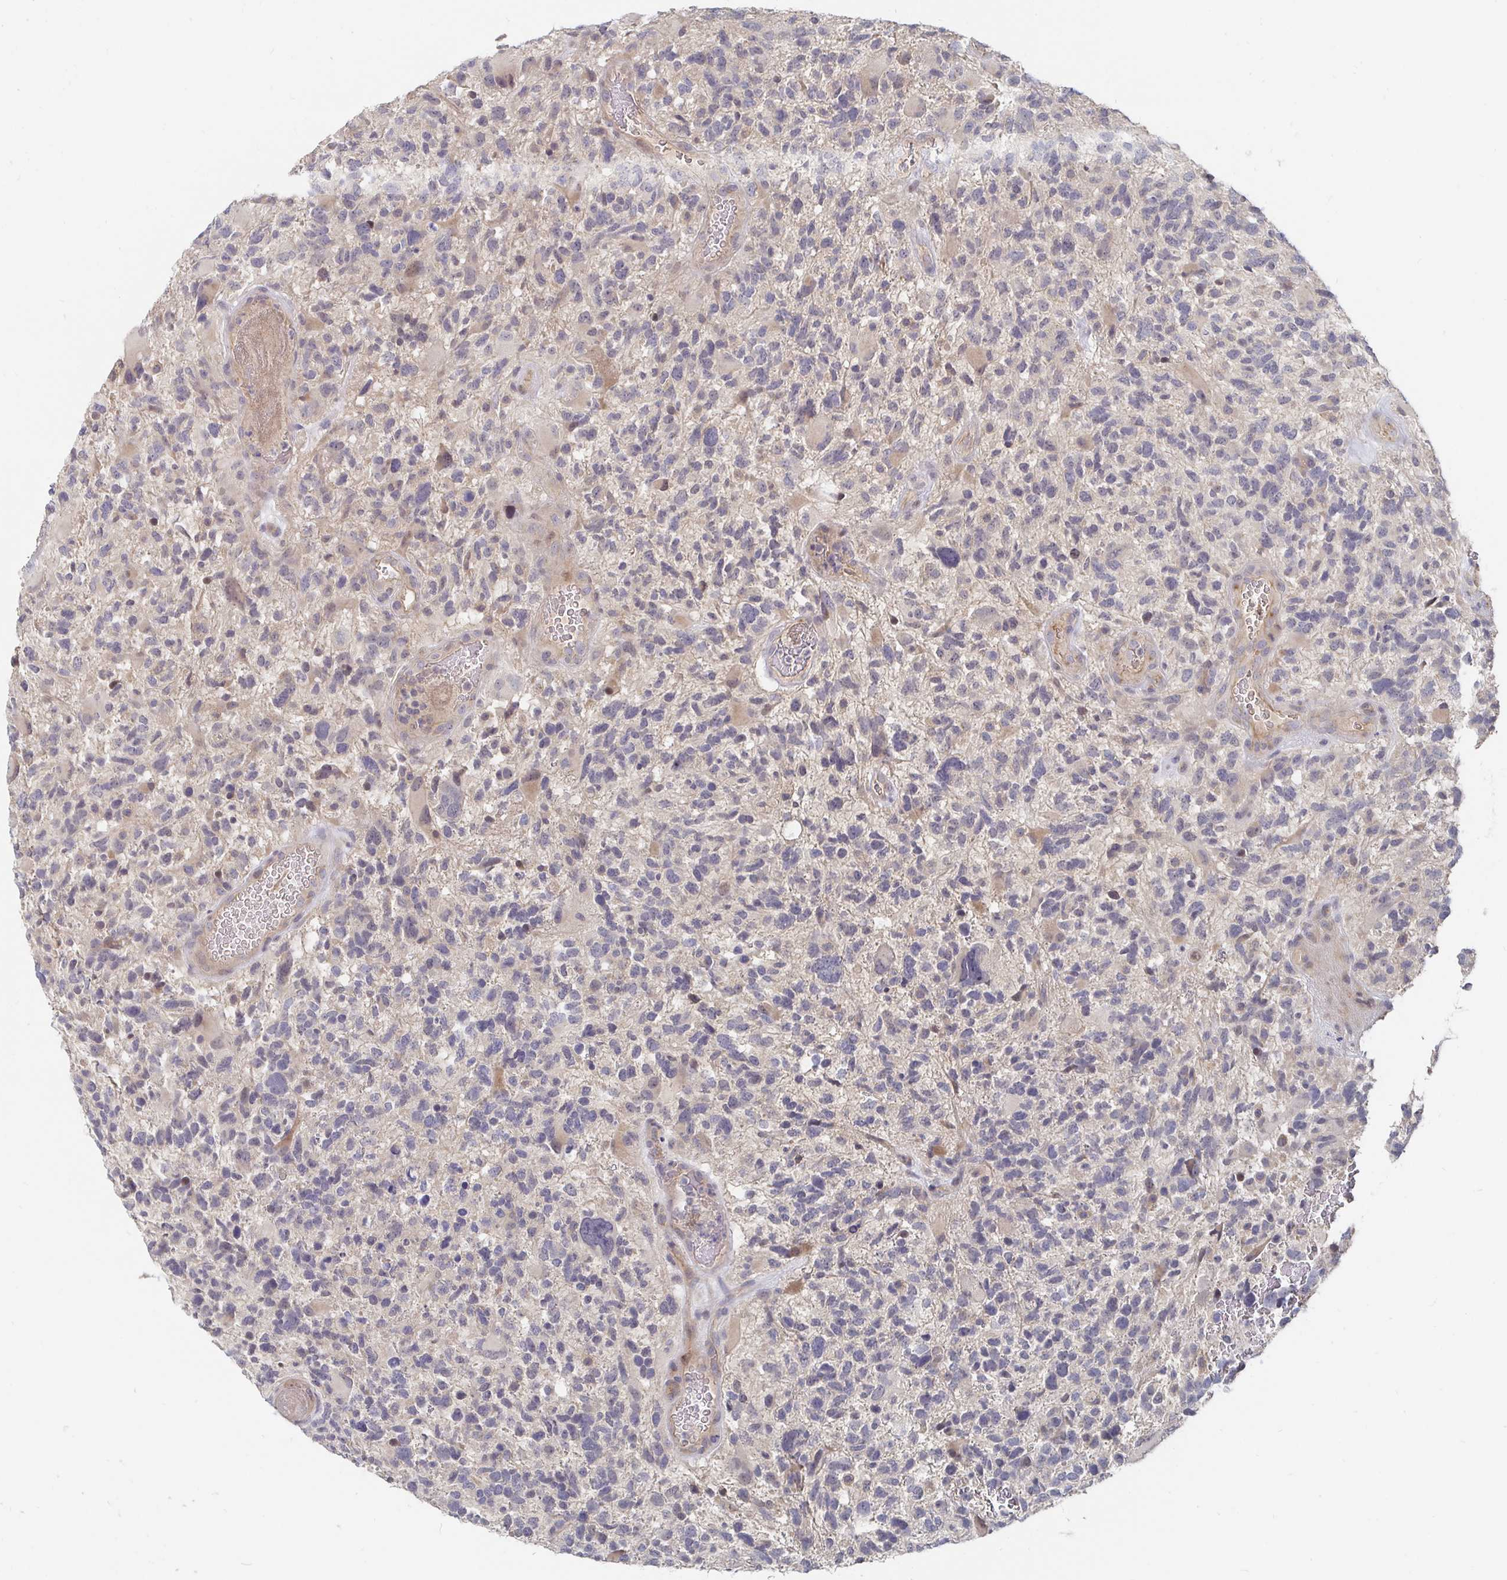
{"staining": {"intensity": "negative", "quantity": "none", "location": "none"}, "tissue": "glioma", "cell_type": "Tumor cells", "image_type": "cancer", "snomed": [{"axis": "morphology", "description": "Glioma, malignant, High grade"}, {"axis": "topography", "description": "Brain"}], "caption": "There is no significant staining in tumor cells of glioma.", "gene": "MEIS1", "patient": {"sex": "female", "age": 71}}